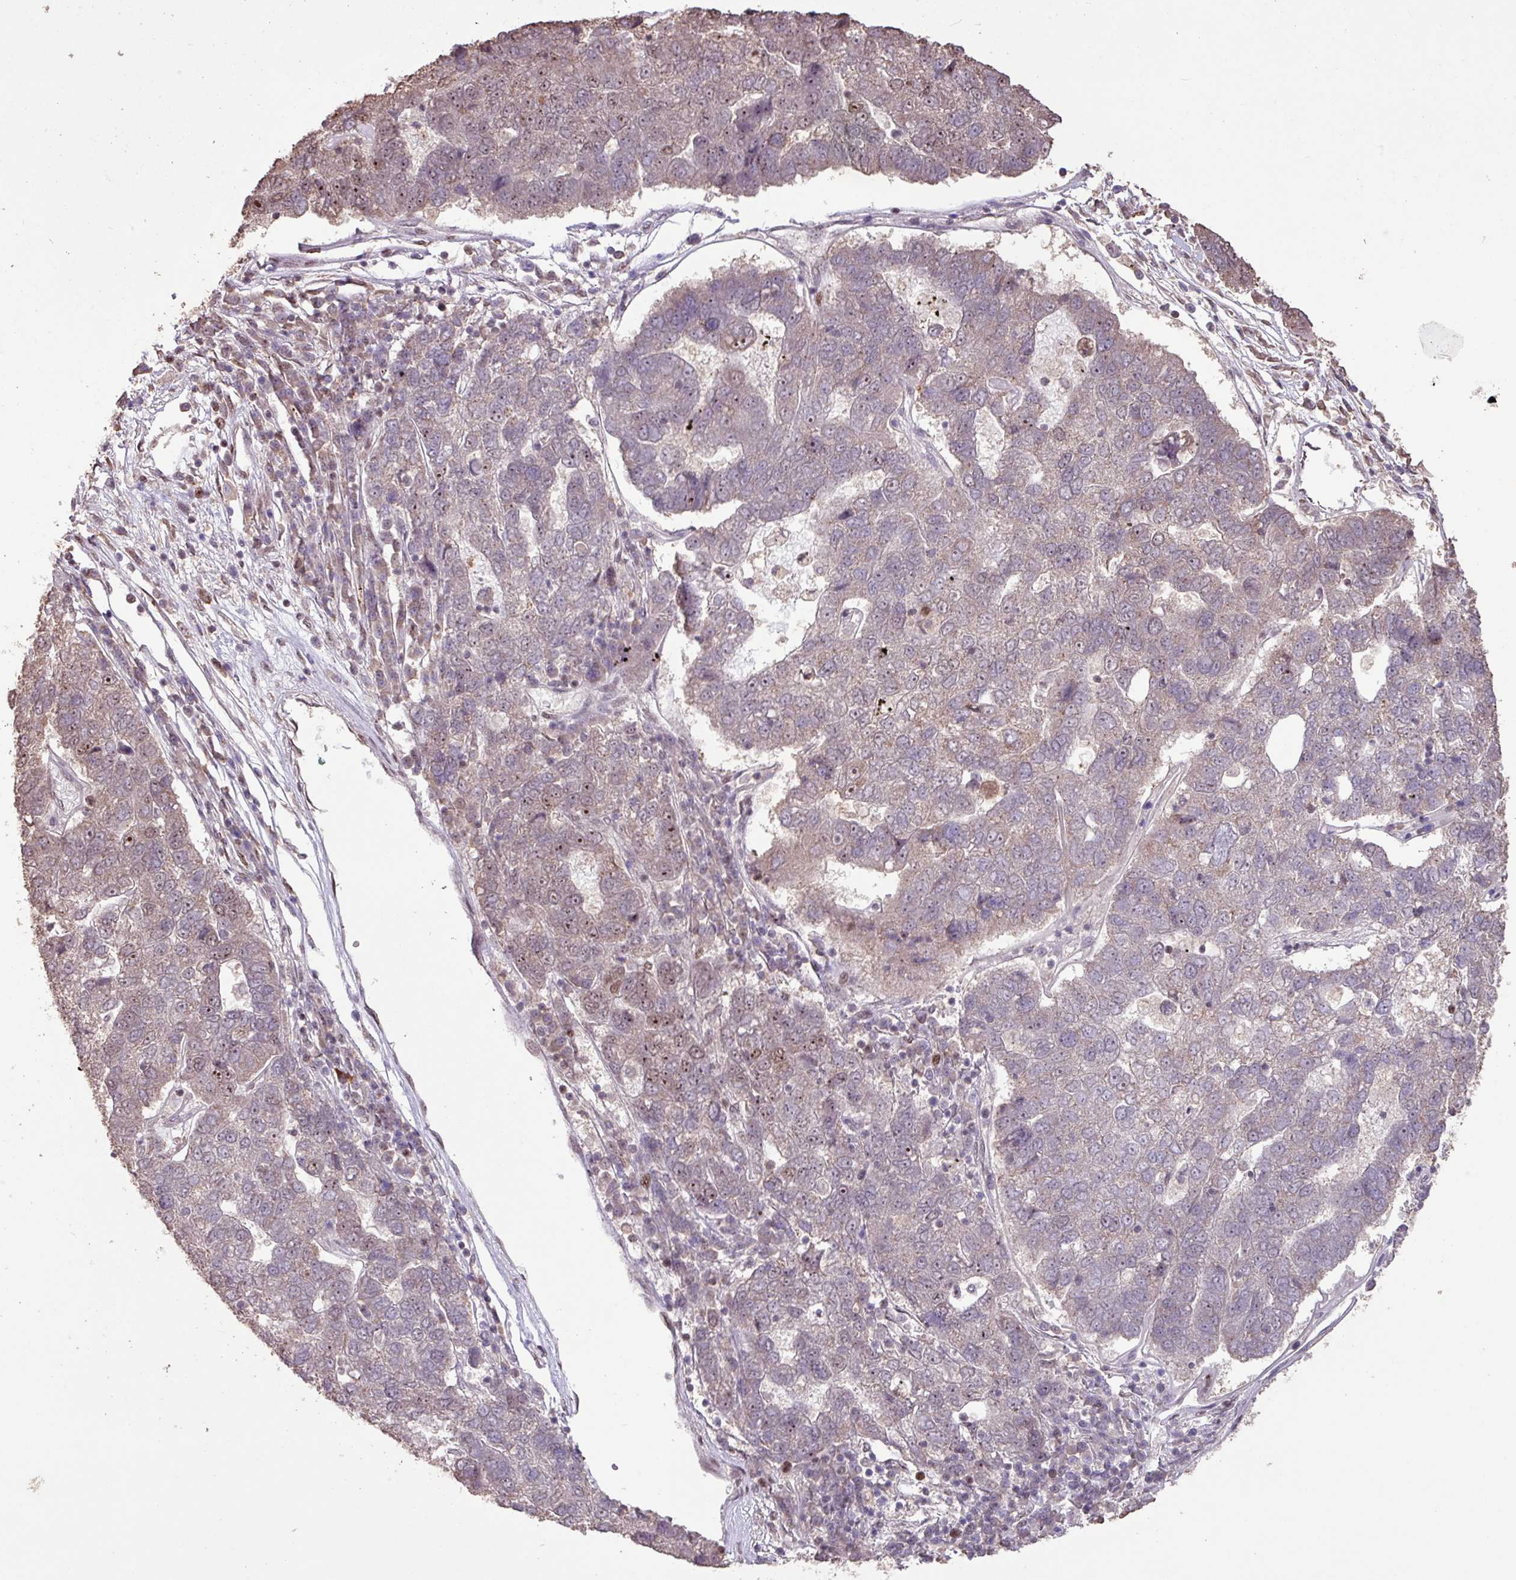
{"staining": {"intensity": "negative", "quantity": "none", "location": "none"}, "tissue": "pancreatic cancer", "cell_type": "Tumor cells", "image_type": "cancer", "snomed": [{"axis": "morphology", "description": "Adenocarcinoma, NOS"}, {"axis": "topography", "description": "Pancreas"}], "caption": "Immunohistochemistry of human pancreatic adenocarcinoma displays no positivity in tumor cells.", "gene": "ZNF709", "patient": {"sex": "female", "age": 61}}